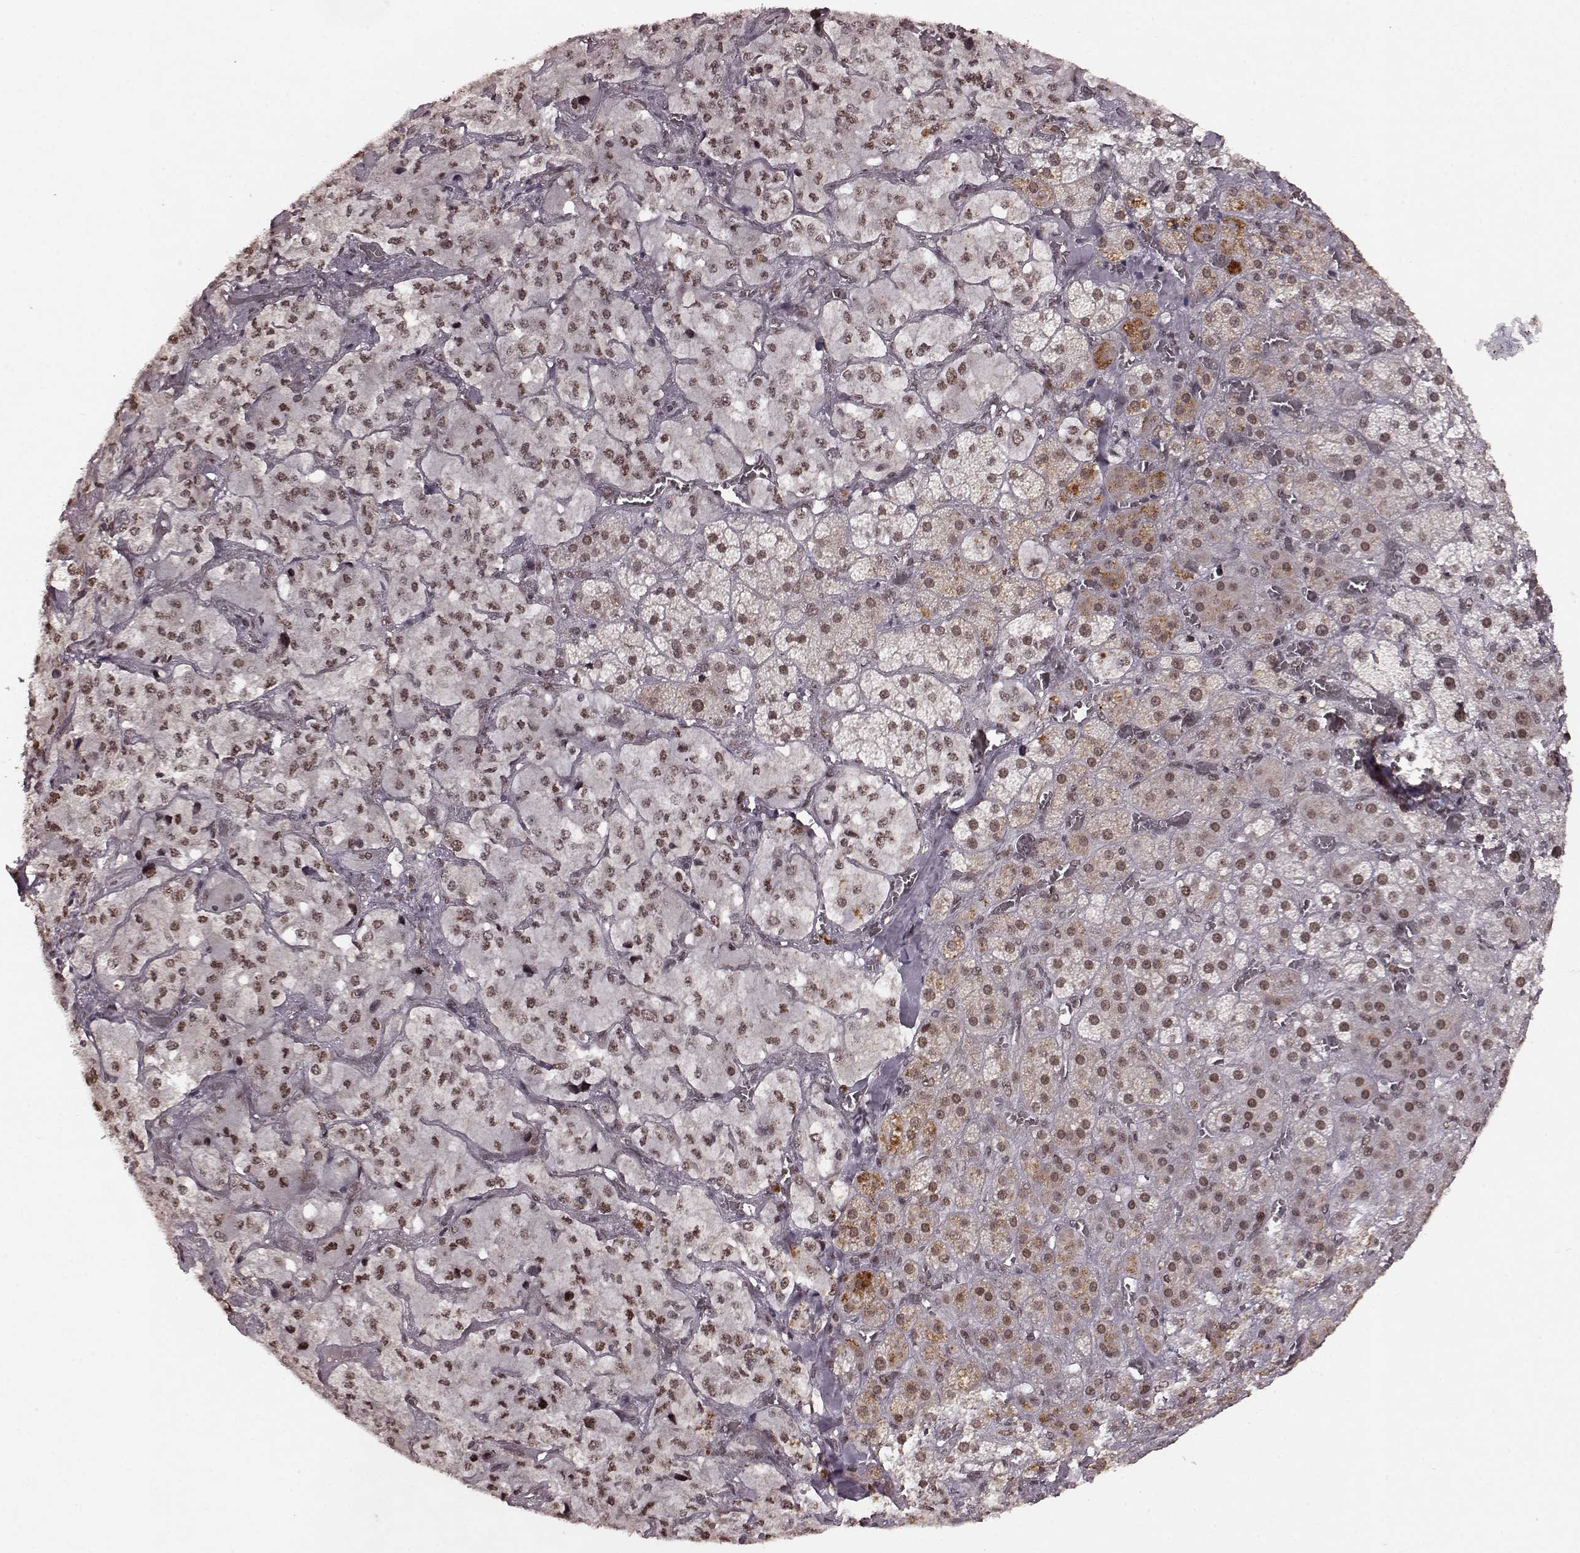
{"staining": {"intensity": "moderate", "quantity": ">75%", "location": "nuclear"}, "tissue": "adrenal gland", "cell_type": "Glandular cells", "image_type": "normal", "snomed": [{"axis": "morphology", "description": "Normal tissue, NOS"}, {"axis": "topography", "description": "Adrenal gland"}], "caption": "Human adrenal gland stained with a brown dye displays moderate nuclear positive staining in approximately >75% of glandular cells.", "gene": "RRAGD", "patient": {"sex": "male", "age": 57}}